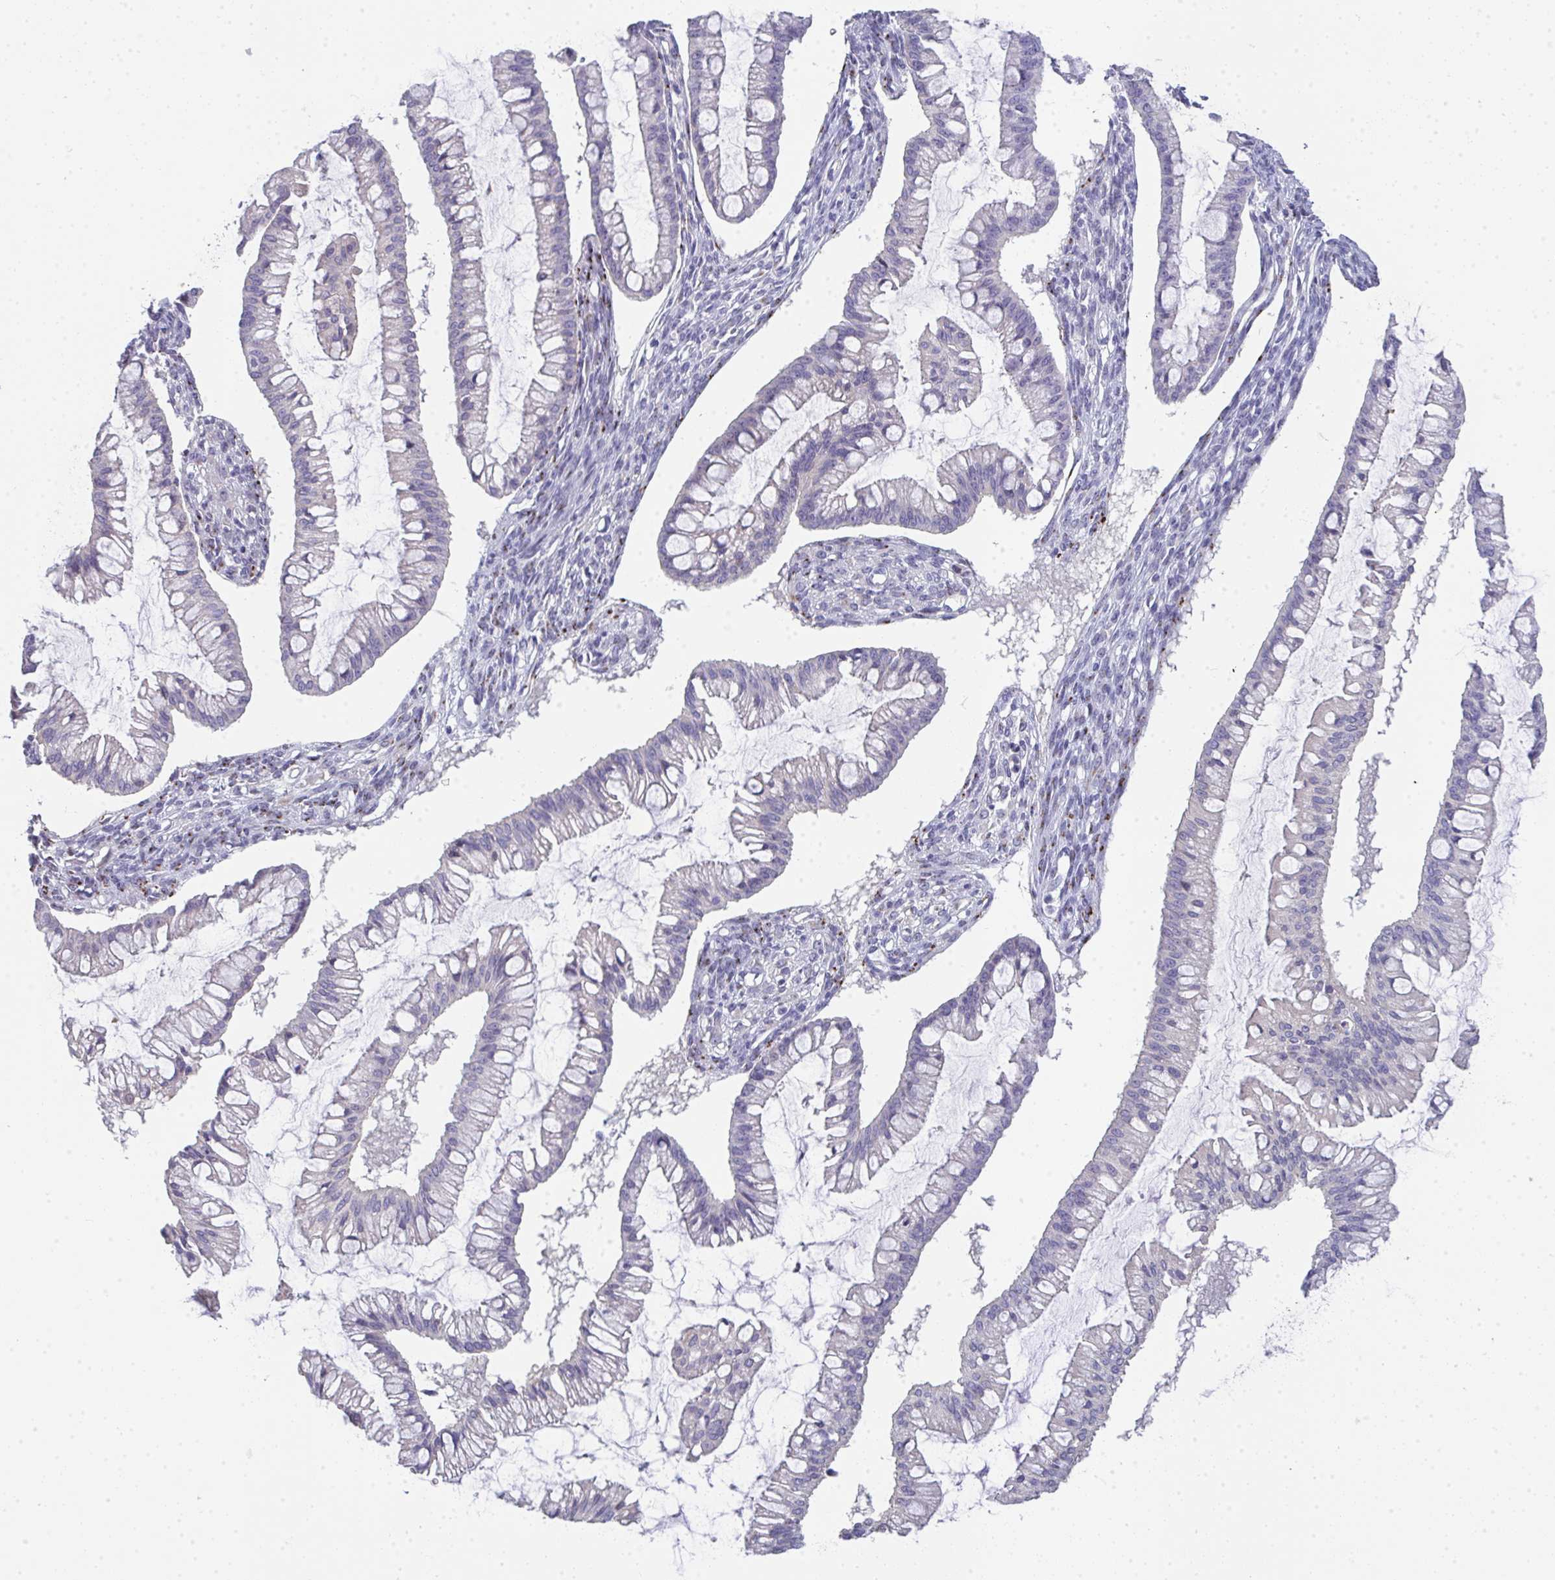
{"staining": {"intensity": "negative", "quantity": "none", "location": "none"}, "tissue": "ovarian cancer", "cell_type": "Tumor cells", "image_type": "cancer", "snomed": [{"axis": "morphology", "description": "Cystadenocarcinoma, mucinous, NOS"}, {"axis": "topography", "description": "Ovary"}], "caption": "Immunohistochemical staining of human mucinous cystadenocarcinoma (ovarian) shows no significant staining in tumor cells.", "gene": "GALNT16", "patient": {"sex": "female", "age": 73}}